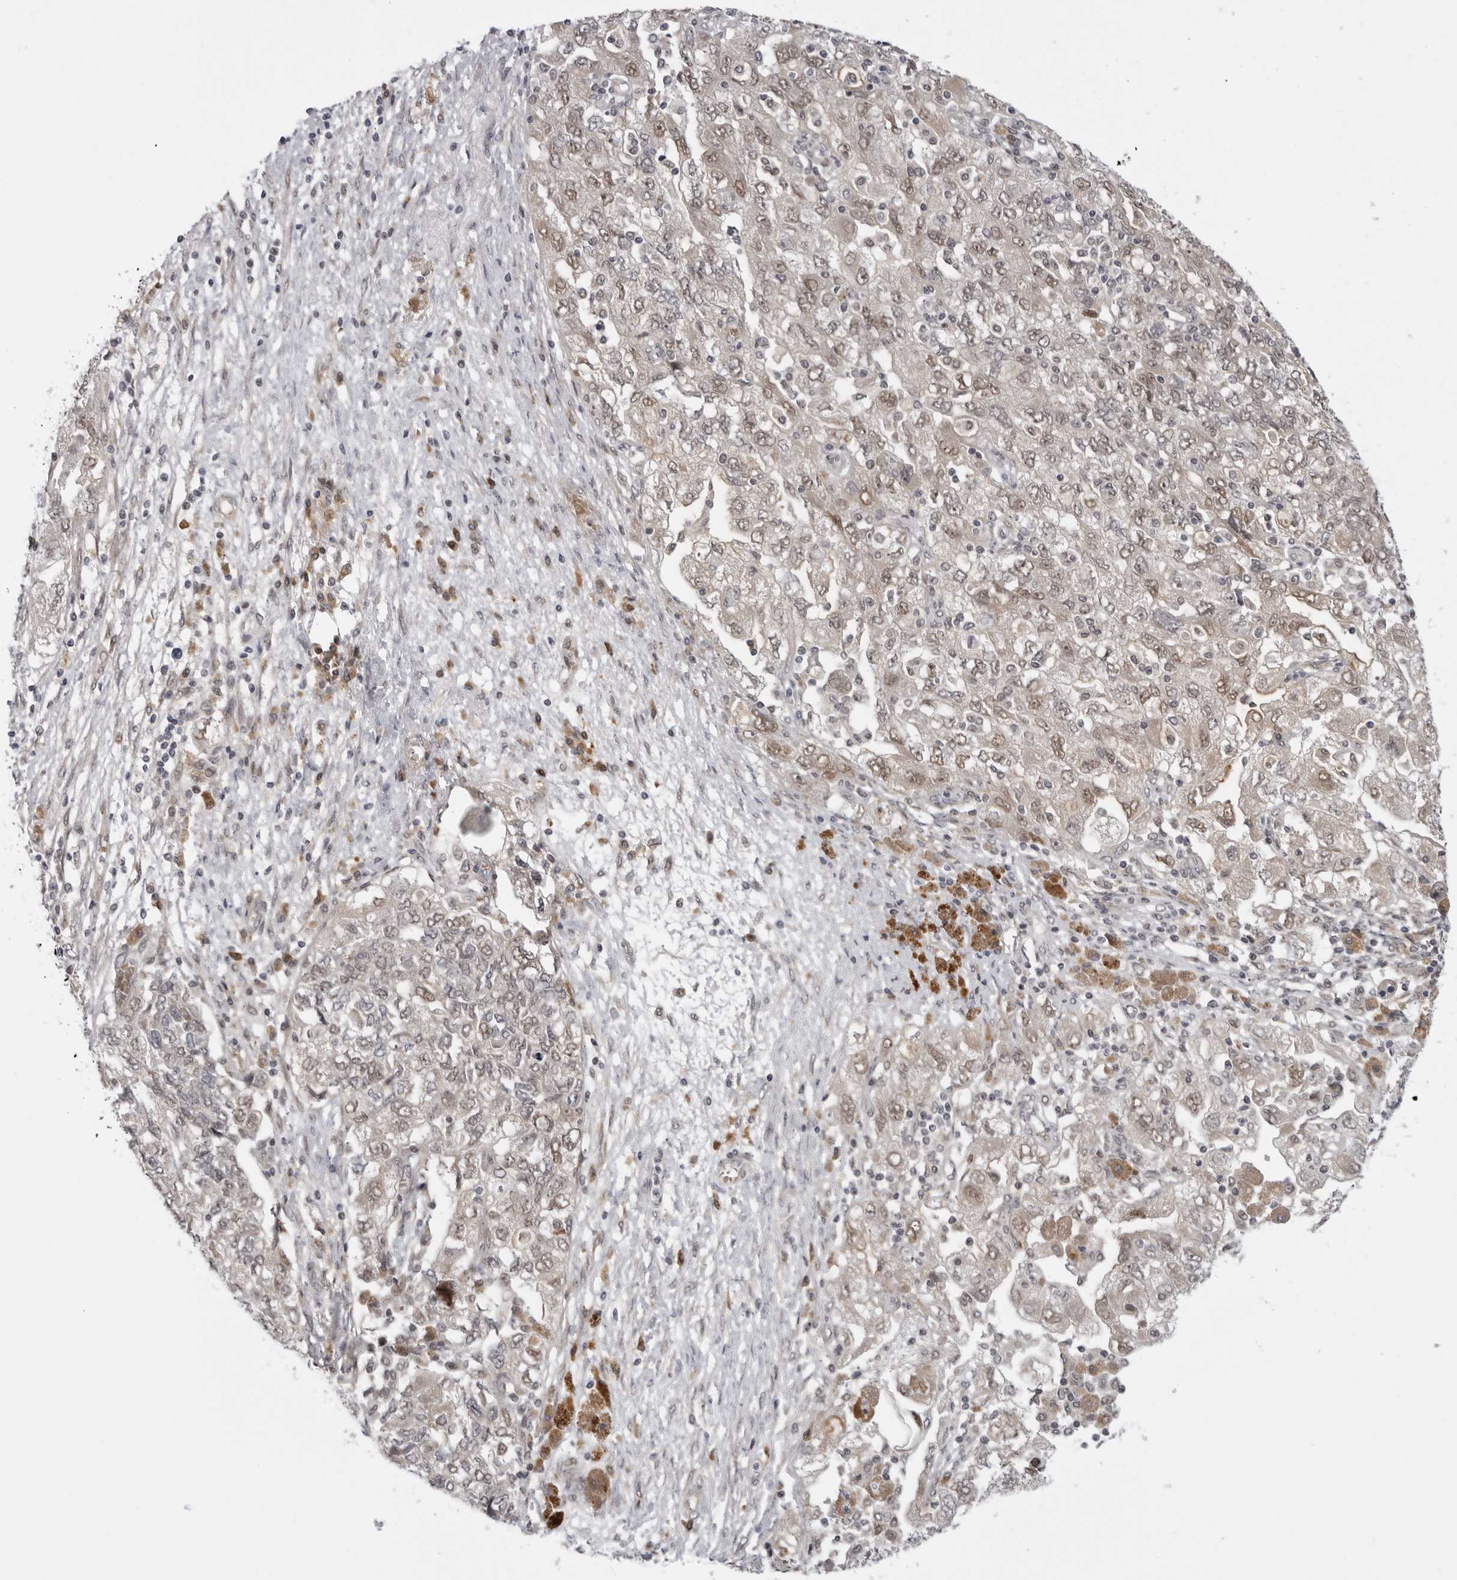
{"staining": {"intensity": "moderate", "quantity": ">75%", "location": "nuclear"}, "tissue": "ovarian cancer", "cell_type": "Tumor cells", "image_type": "cancer", "snomed": [{"axis": "morphology", "description": "Carcinoma, NOS"}, {"axis": "morphology", "description": "Cystadenocarcinoma, serous, NOS"}, {"axis": "topography", "description": "Ovary"}], "caption": "Human ovarian cancer (serous cystadenocarcinoma) stained for a protein (brown) shows moderate nuclear positive expression in approximately >75% of tumor cells.", "gene": "ALPK2", "patient": {"sex": "female", "age": 69}}